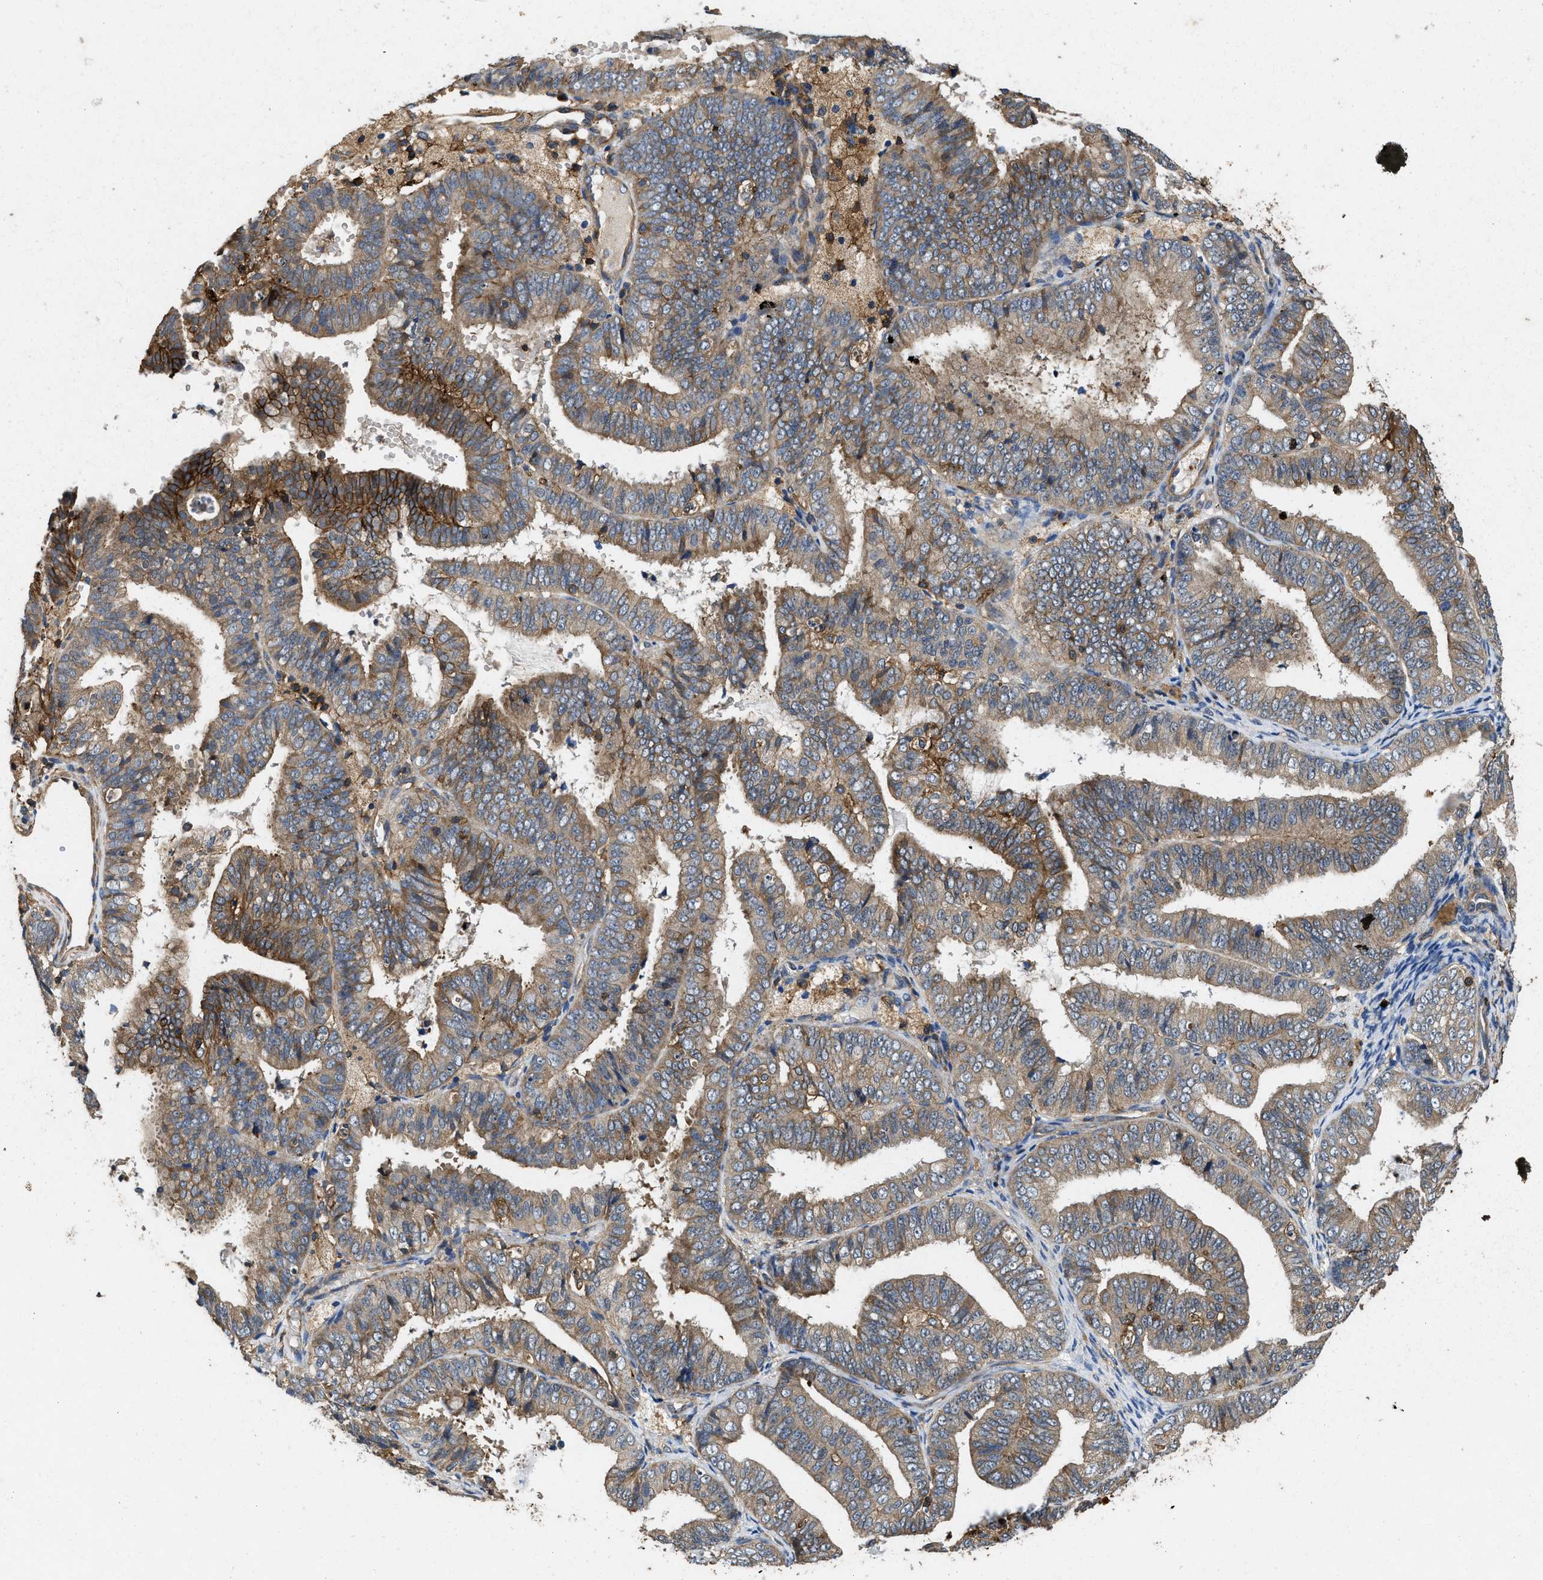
{"staining": {"intensity": "weak", "quantity": ">75%", "location": "cytoplasmic/membranous"}, "tissue": "endometrial cancer", "cell_type": "Tumor cells", "image_type": "cancer", "snomed": [{"axis": "morphology", "description": "Adenocarcinoma, NOS"}, {"axis": "topography", "description": "Endometrium"}], "caption": "This is an image of immunohistochemistry staining of endometrial adenocarcinoma, which shows weak staining in the cytoplasmic/membranous of tumor cells.", "gene": "LINGO2", "patient": {"sex": "female", "age": 63}}